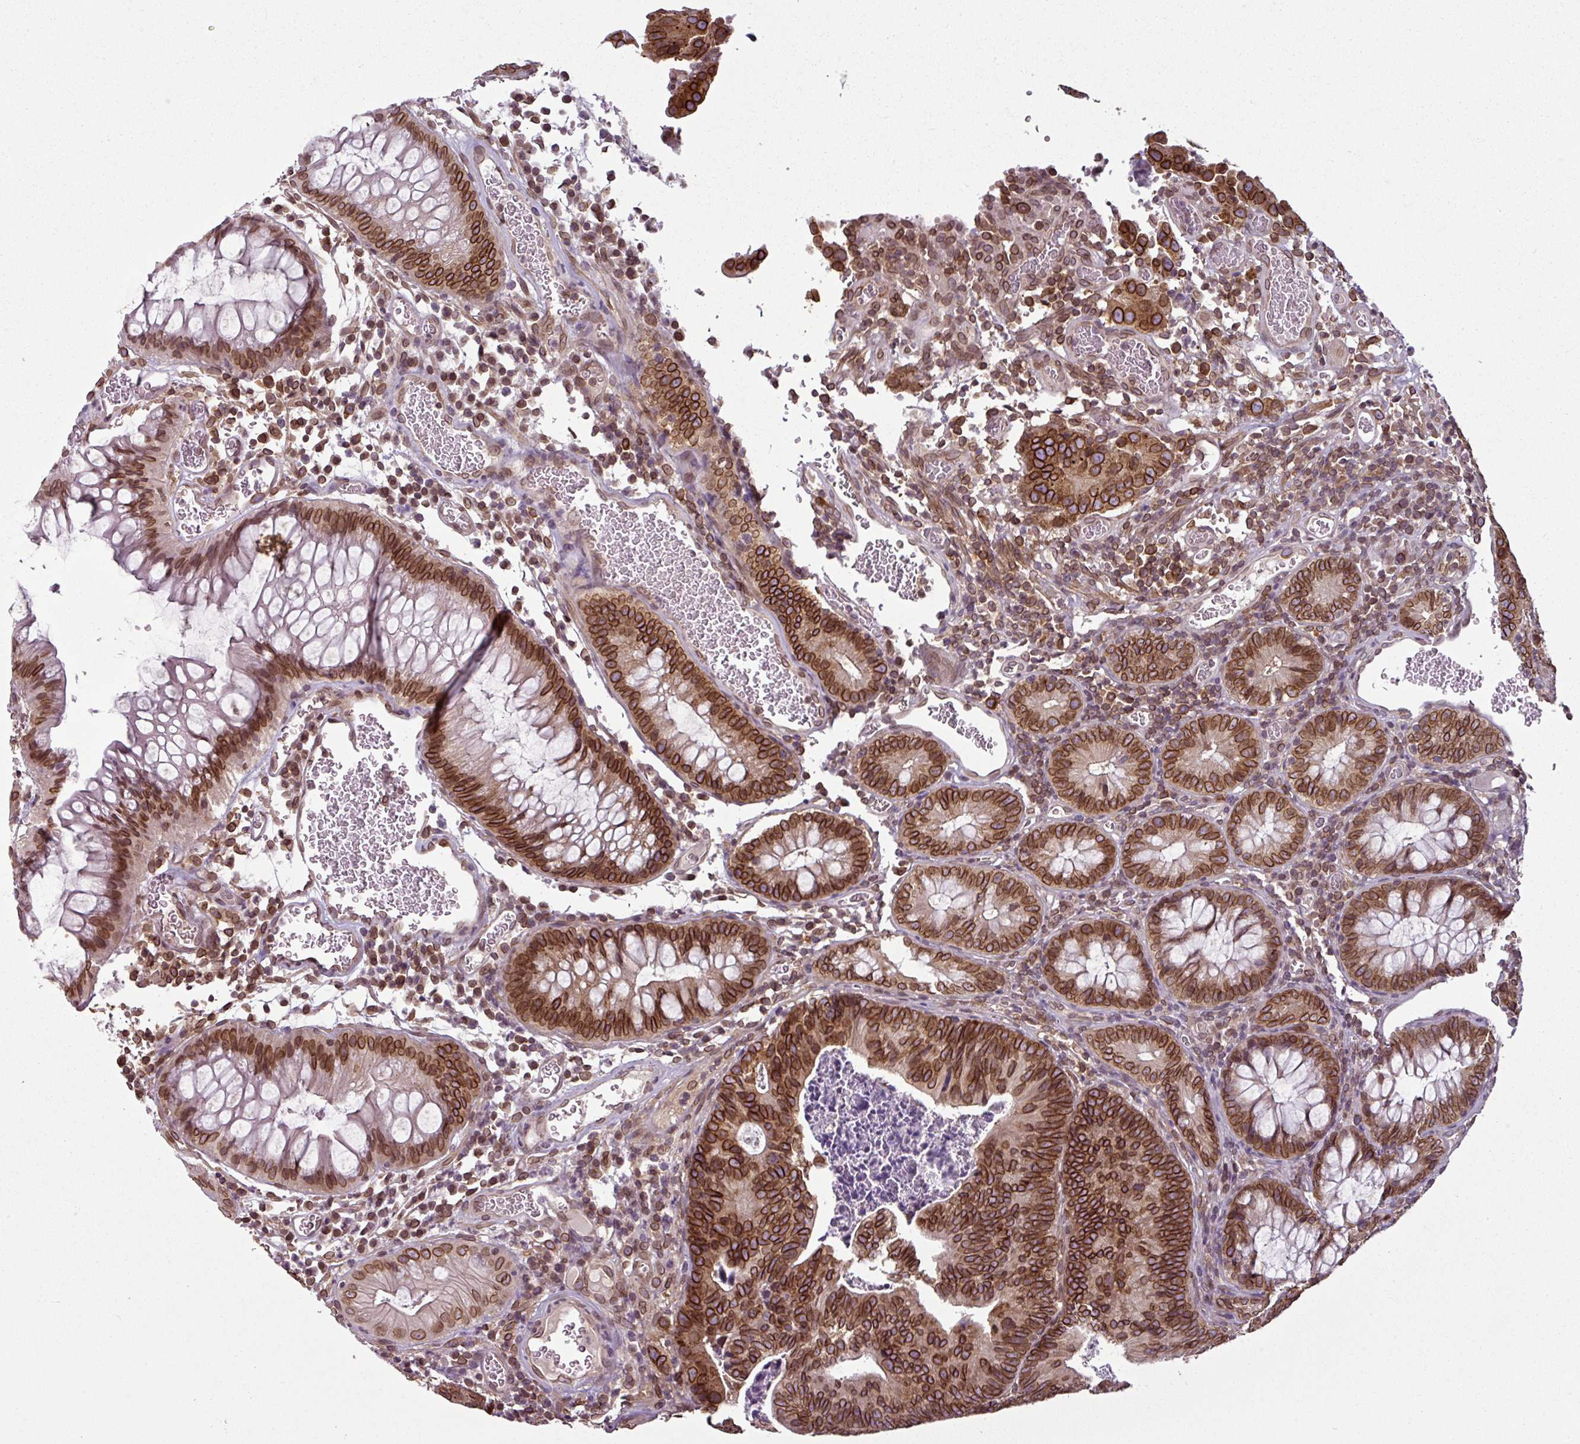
{"staining": {"intensity": "strong", "quantity": ">75%", "location": "cytoplasmic/membranous,nuclear"}, "tissue": "colorectal cancer", "cell_type": "Tumor cells", "image_type": "cancer", "snomed": [{"axis": "morphology", "description": "Adenocarcinoma, NOS"}, {"axis": "topography", "description": "Colon"}], "caption": "DAB immunohistochemical staining of colorectal cancer exhibits strong cytoplasmic/membranous and nuclear protein expression in approximately >75% of tumor cells.", "gene": "RANGAP1", "patient": {"sex": "female", "age": 57}}